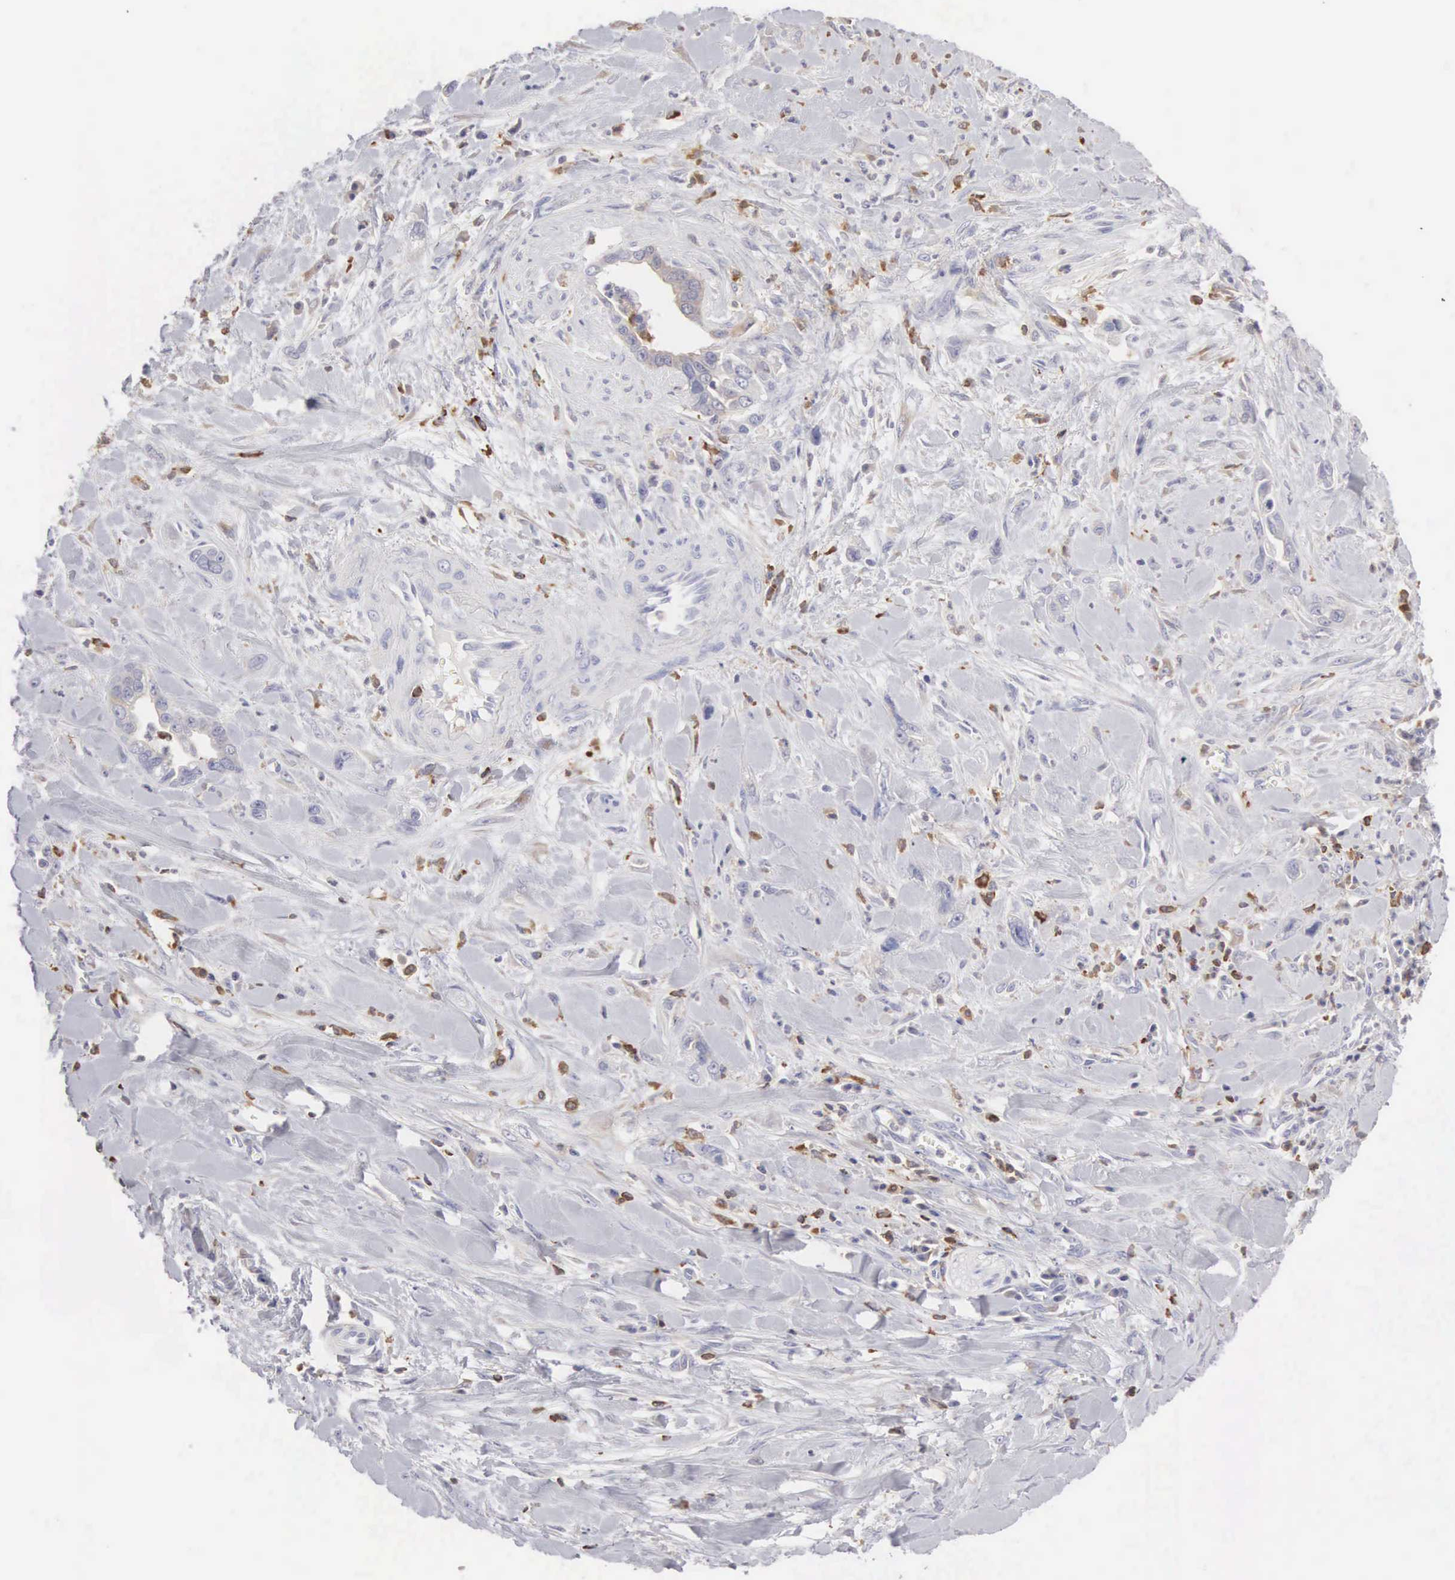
{"staining": {"intensity": "weak", "quantity": "<25%", "location": "cytoplasmic/membranous"}, "tissue": "pancreatic cancer", "cell_type": "Tumor cells", "image_type": "cancer", "snomed": [{"axis": "morphology", "description": "Adenocarcinoma, NOS"}, {"axis": "topography", "description": "Pancreas"}], "caption": "Tumor cells are negative for brown protein staining in adenocarcinoma (pancreatic).", "gene": "SH3BP1", "patient": {"sex": "male", "age": 69}}